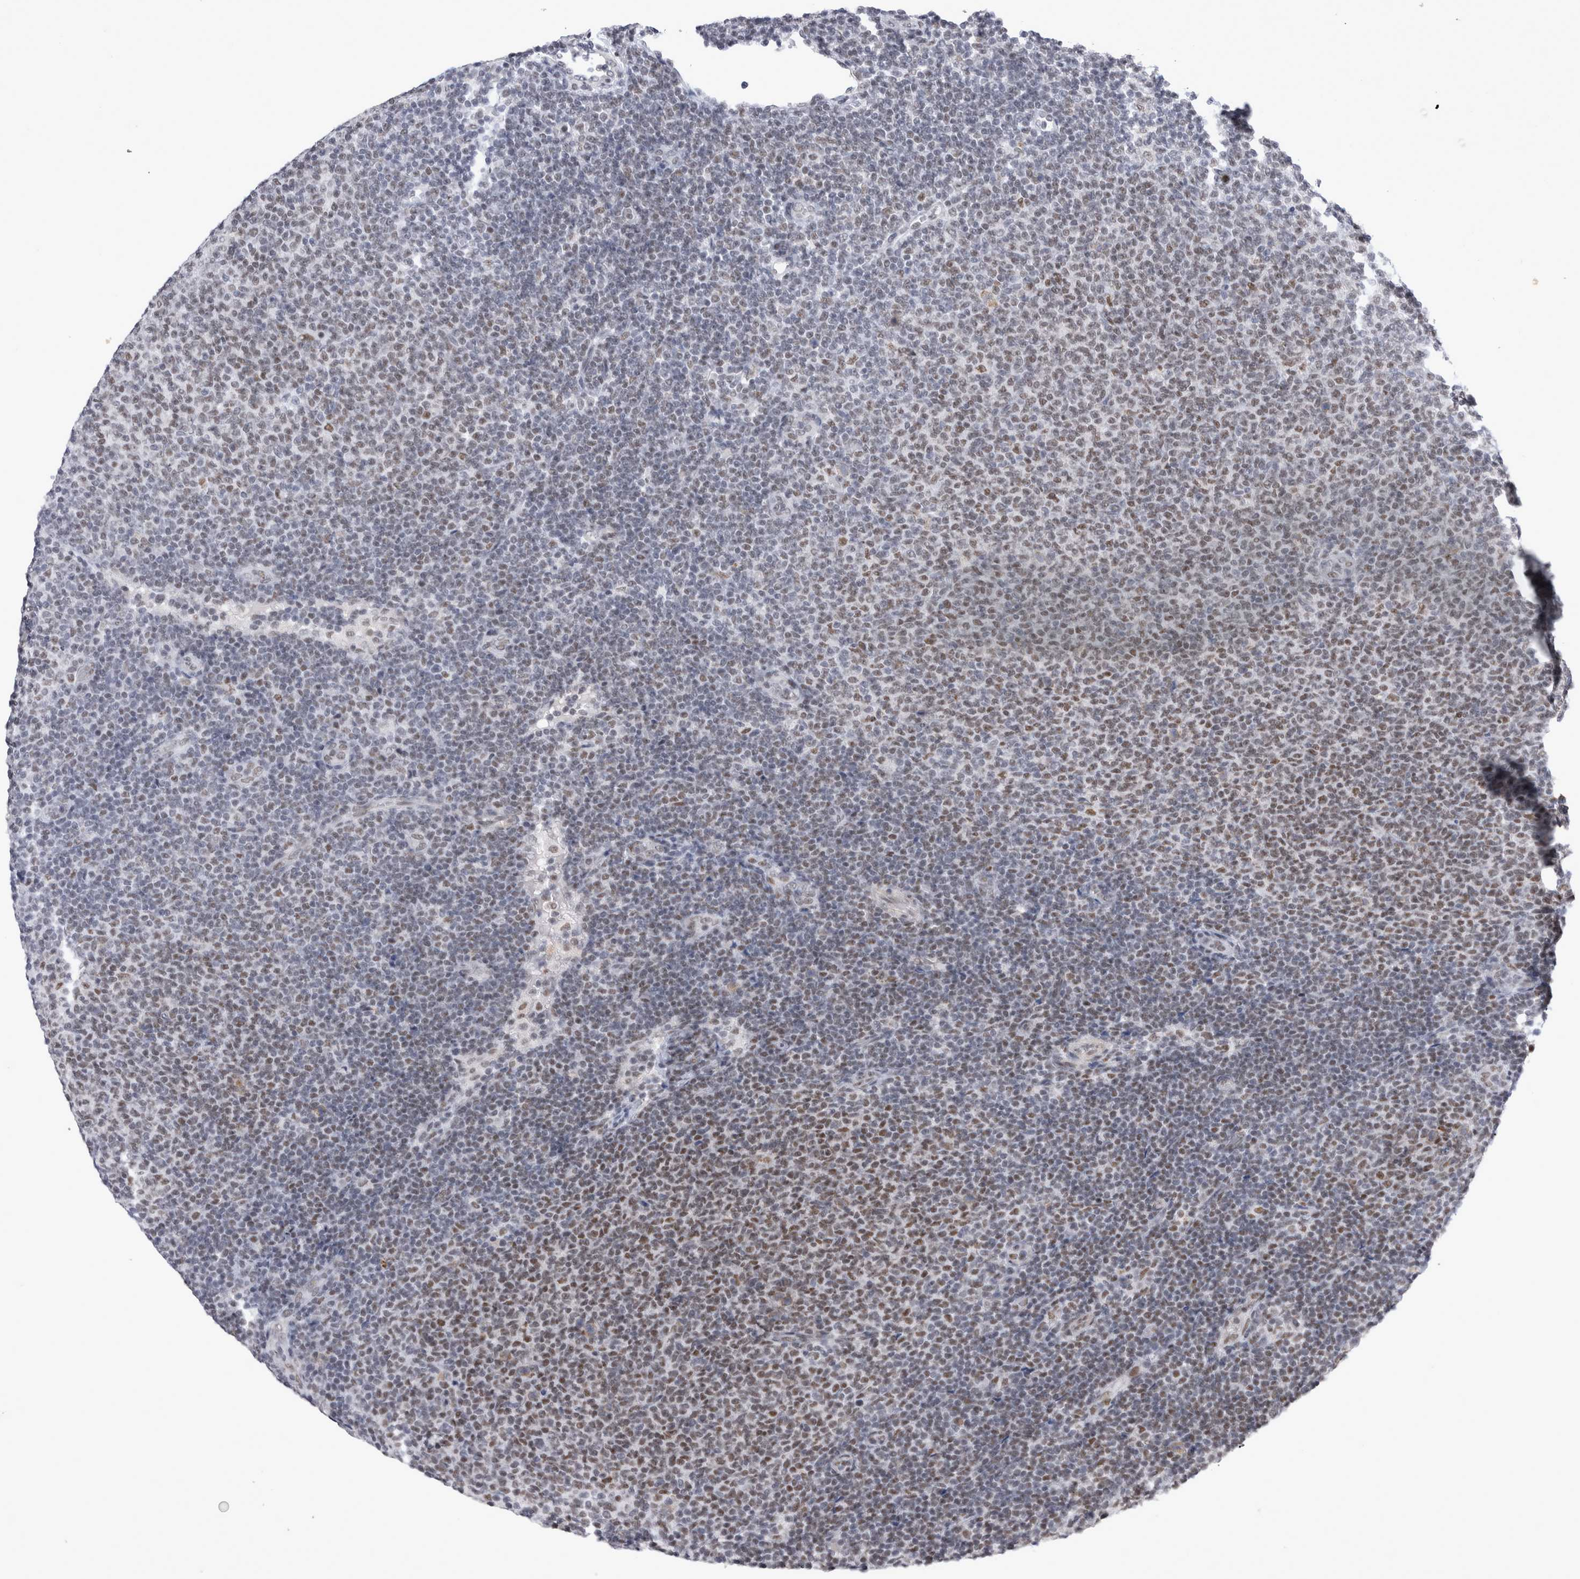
{"staining": {"intensity": "weak", "quantity": "25%-75%", "location": "nuclear"}, "tissue": "lymphoma", "cell_type": "Tumor cells", "image_type": "cancer", "snomed": [{"axis": "morphology", "description": "Malignant lymphoma, non-Hodgkin's type, Low grade"}, {"axis": "topography", "description": "Lymph node"}], "caption": "Human lymphoma stained with a protein marker reveals weak staining in tumor cells.", "gene": "RBM6", "patient": {"sex": "male", "age": 66}}